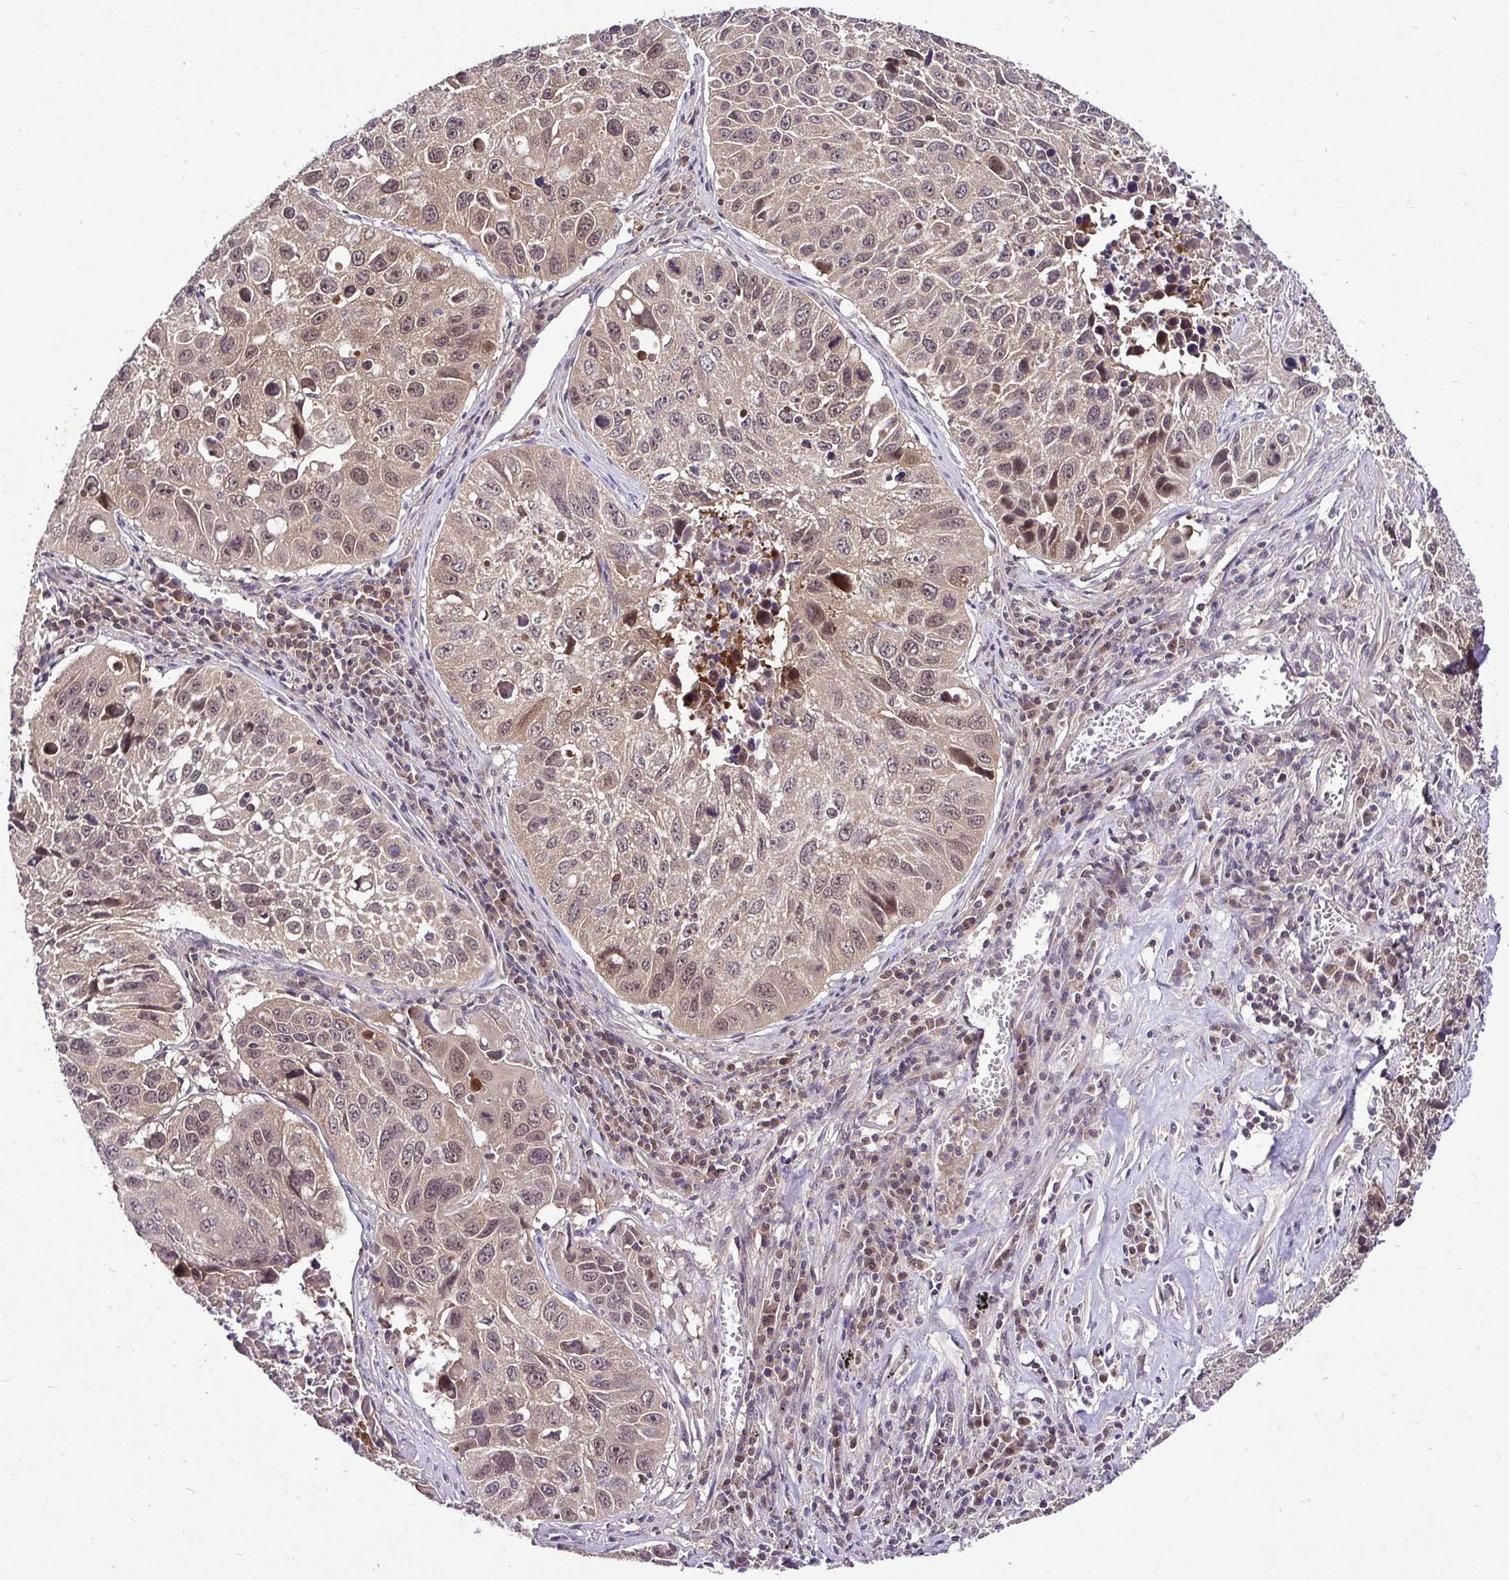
{"staining": {"intensity": "moderate", "quantity": "25%-75%", "location": "cytoplasmic/membranous,nuclear"}, "tissue": "lung cancer", "cell_type": "Tumor cells", "image_type": "cancer", "snomed": [{"axis": "morphology", "description": "Squamous cell carcinoma, NOS"}, {"axis": "topography", "description": "Lung"}], "caption": "Immunohistochemistry staining of squamous cell carcinoma (lung), which shows medium levels of moderate cytoplasmic/membranous and nuclear expression in approximately 25%-75% of tumor cells indicating moderate cytoplasmic/membranous and nuclear protein positivity. The staining was performed using DAB (3,3'-diaminobenzidine) (brown) for protein detection and nuclei were counterstained in hematoxylin (blue).", "gene": "UBE2M", "patient": {"sex": "female", "age": 61}}